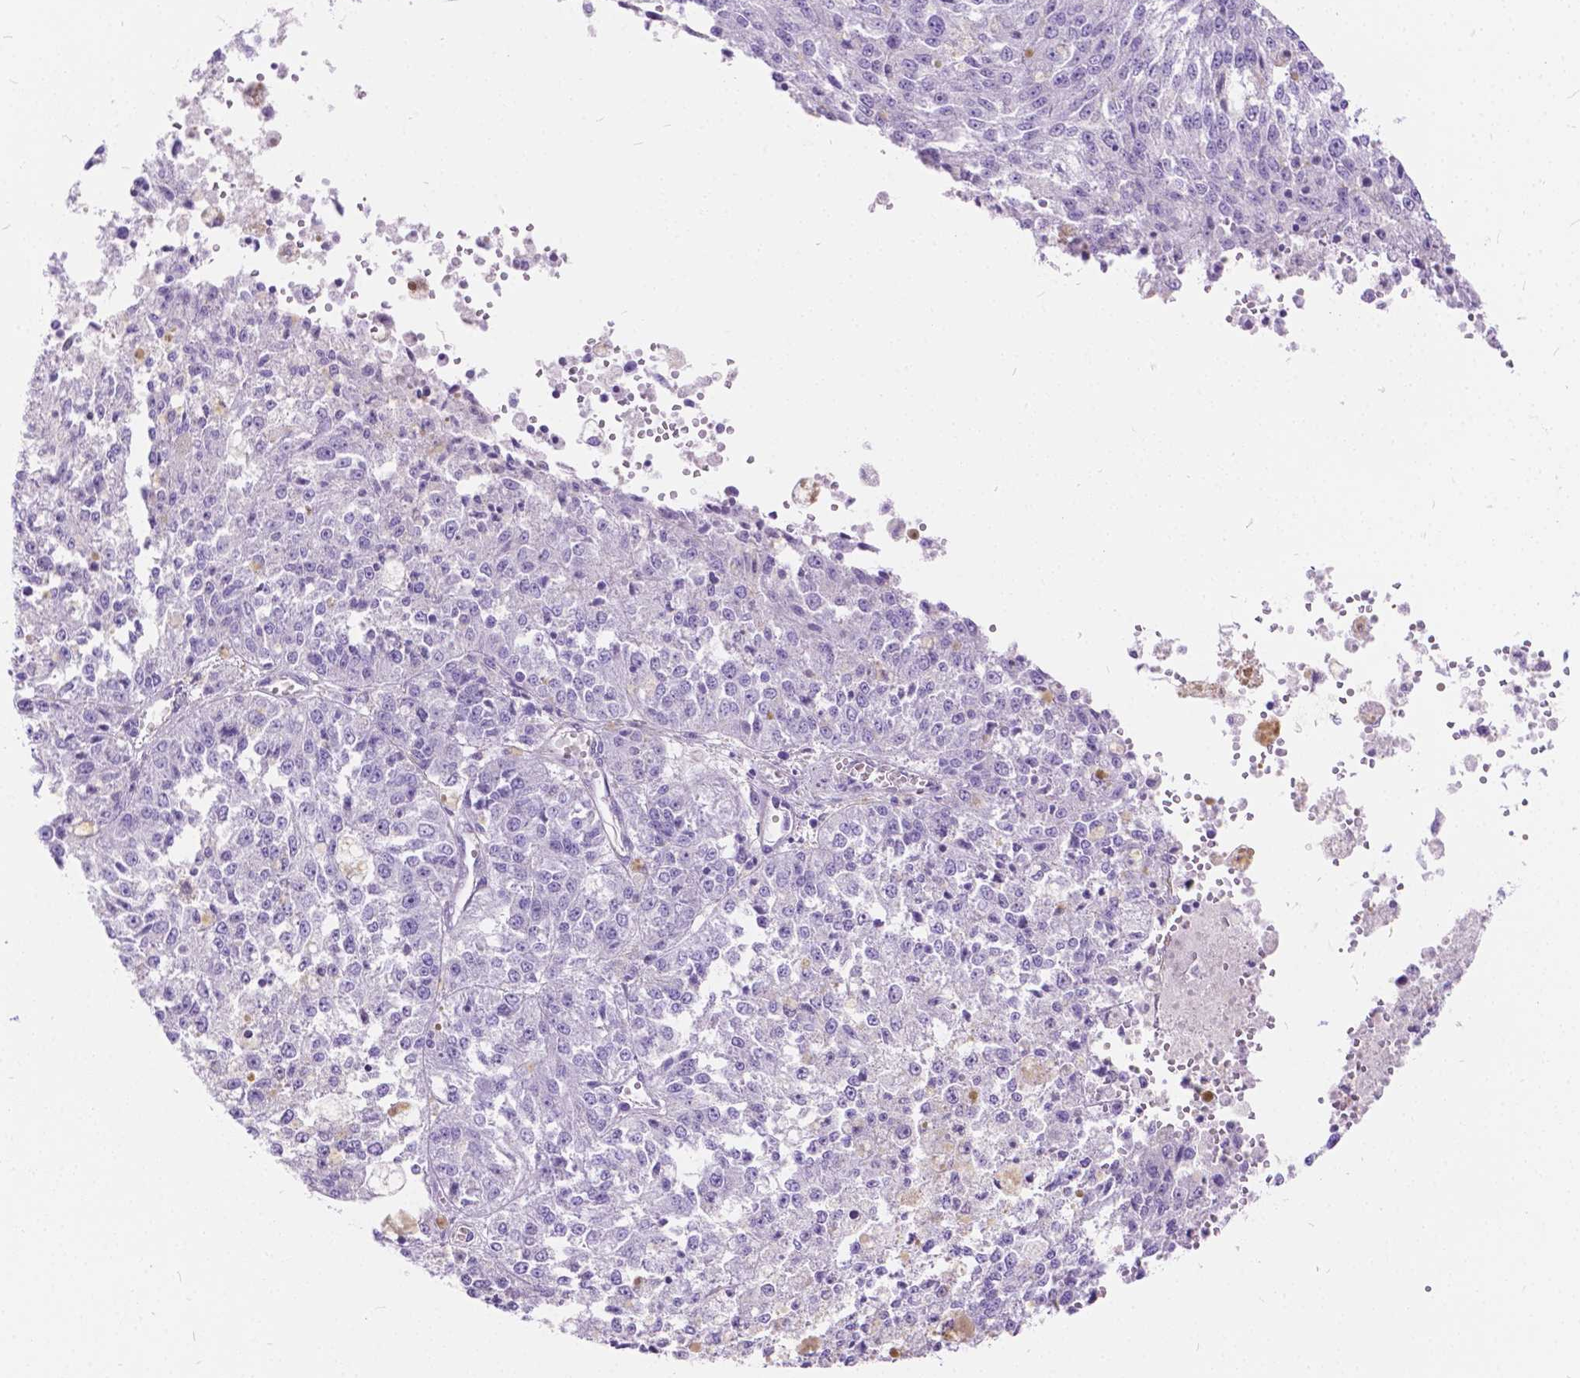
{"staining": {"intensity": "negative", "quantity": "none", "location": "none"}, "tissue": "melanoma", "cell_type": "Tumor cells", "image_type": "cancer", "snomed": [{"axis": "morphology", "description": "Malignant melanoma, Metastatic site"}, {"axis": "topography", "description": "Lymph node"}], "caption": "Protein analysis of melanoma demonstrates no significant staining in tumor cells.", "gene": "CHRM1", "patient": {"sex": "female", "age": 64}}